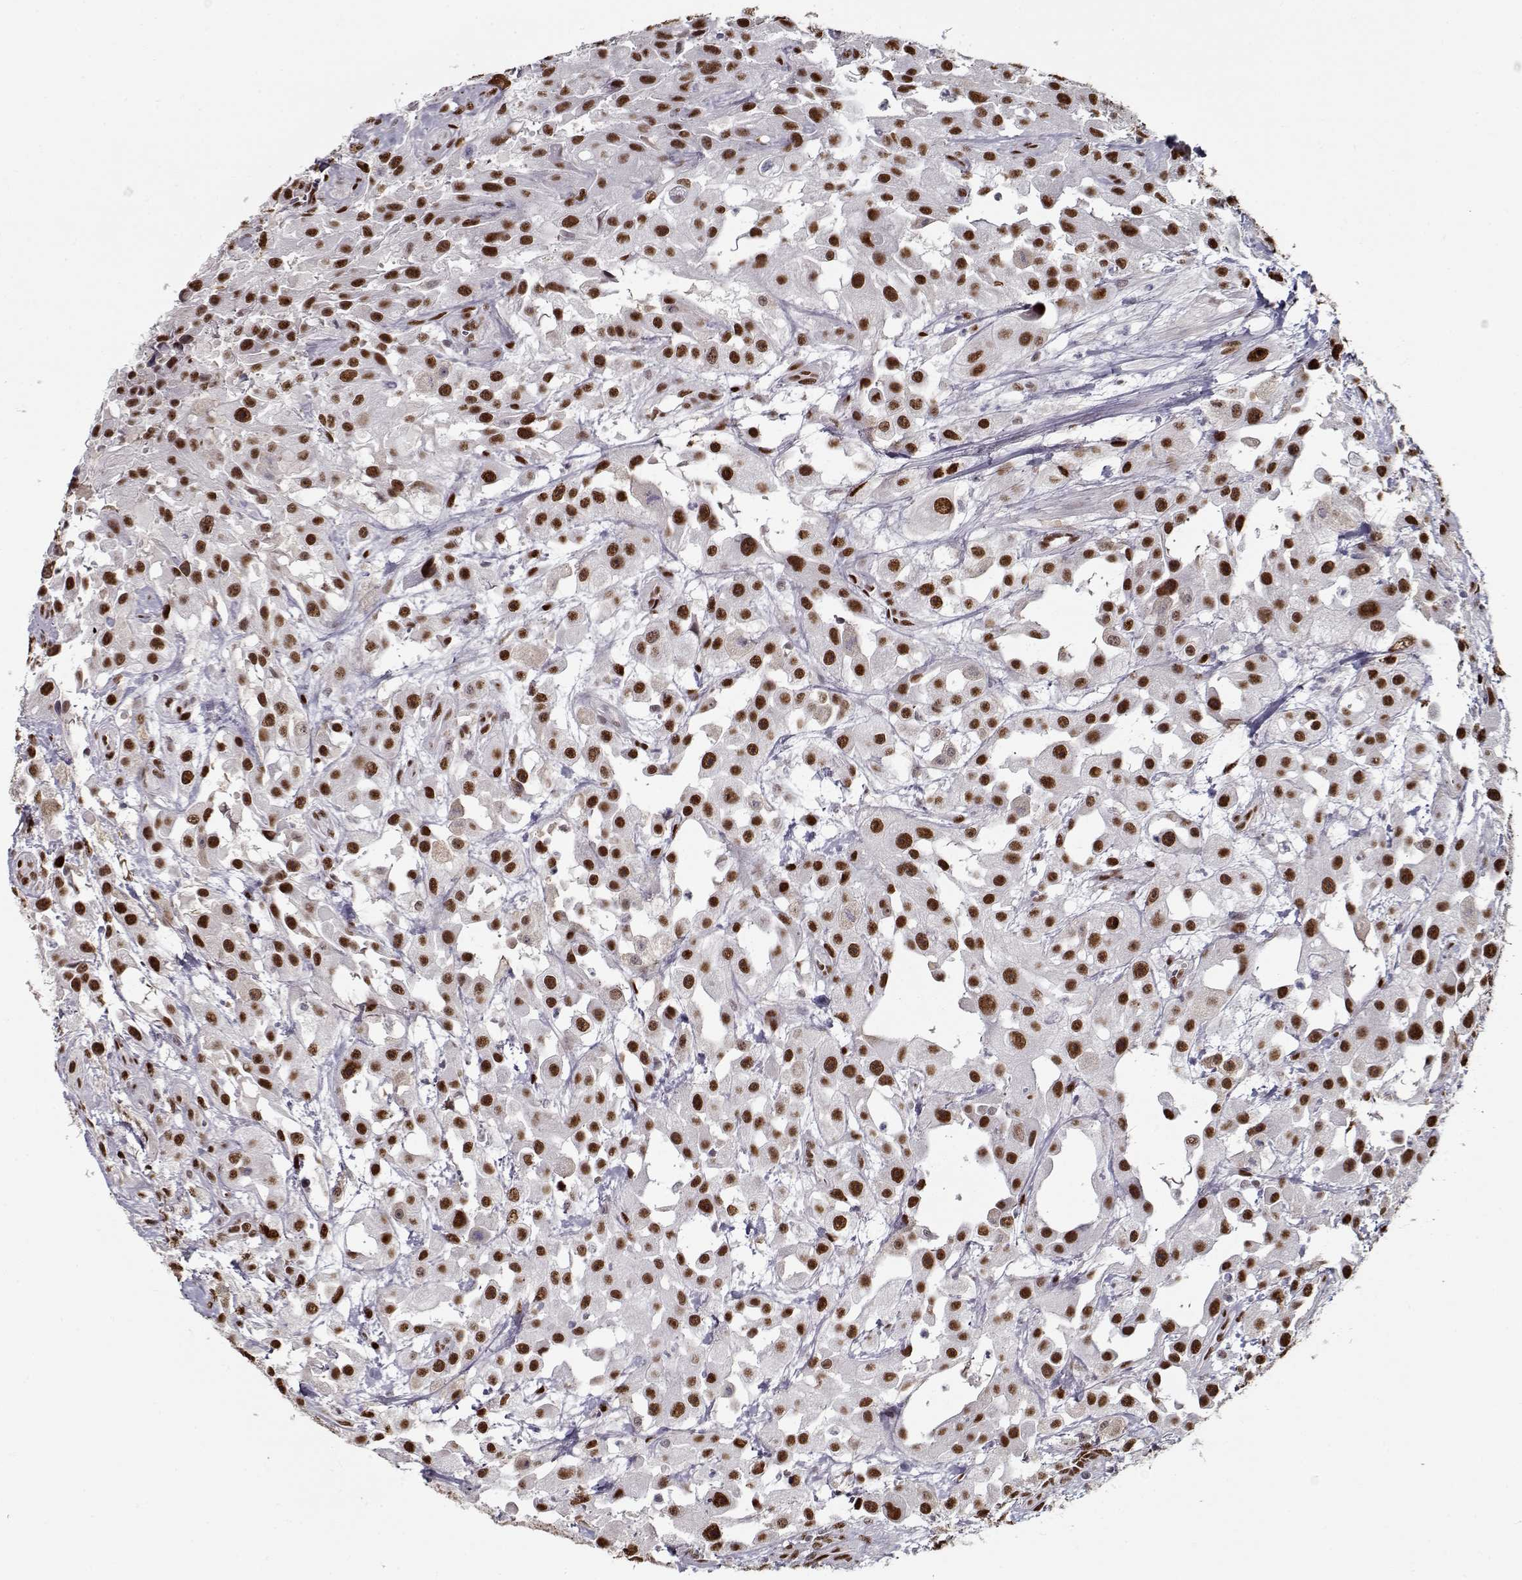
{"staining": {"intensity": "moderate", "quantity": ">75%", "location": "nuclear"}, "tissue": "urothelial cancer", "cell_type": "Tumor cells", "image_type": "cancer", "snomed": [{"axis": "morphology", "description": "Urothelial carcinoma, High grade"}, {"axis": "topography", "description": "Urinary bladder"}], "caption": "This photomicrograph reveals urothelial cancer stained with immunohistochemistry to label a protein in brown. The nuclear of tumor cells show moderate positivity for the protein. Nuclei are counter-stained blue.", "gene": "PRMT8", "patient": {"sex": "male", "age": 79}}